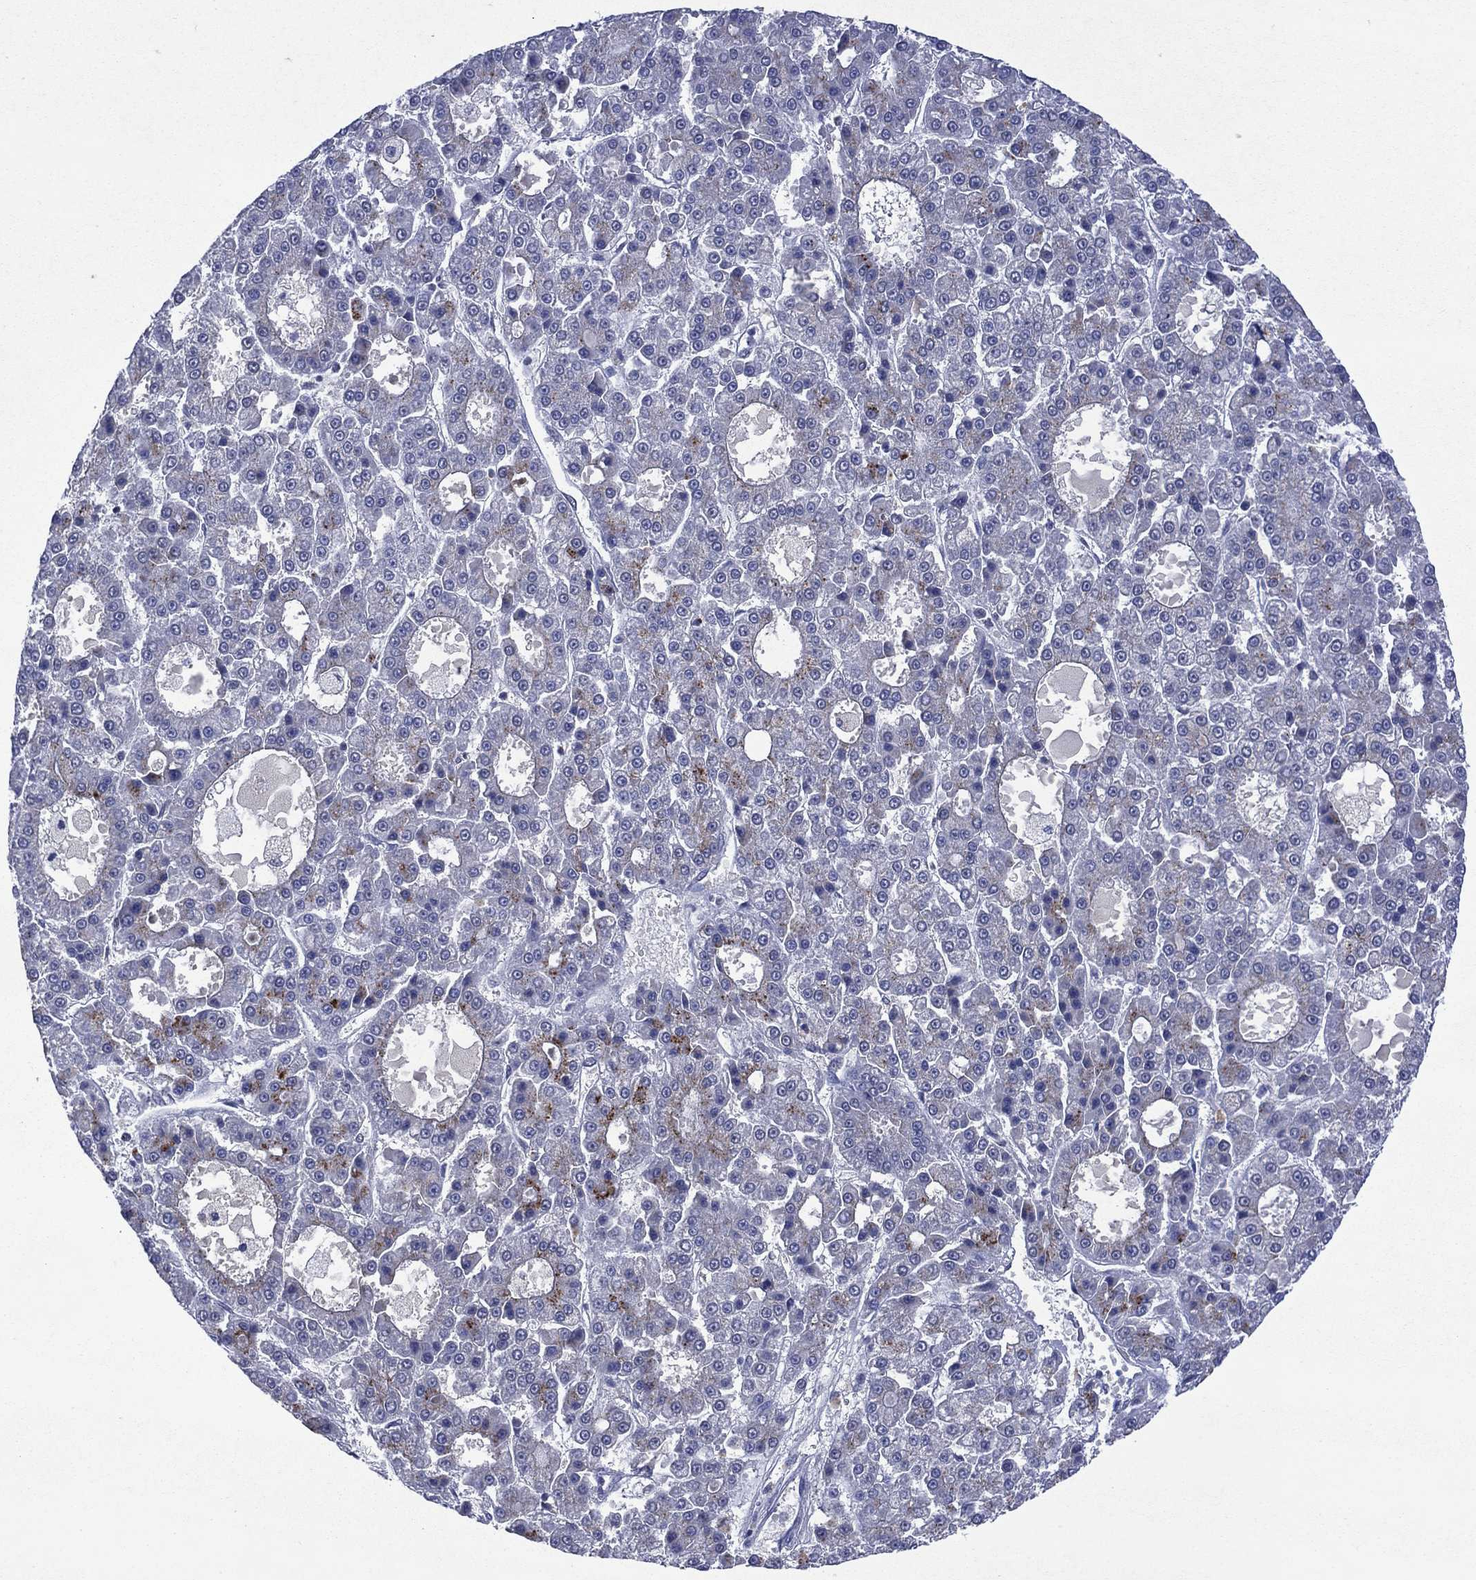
{"staining": {"intensity": "negative", "quantity": "none", "location": "none"}, "tissue": "liver cancer", "cell_type": "Tumor cells", "image_type": "cancer", "snomed": [{"axis": "morphology", "description": "Carcinoma, Hepatocellular, NOS"}, {"axis": "topography", "description": "Liver"}], "caption": "This image is of liver cancer (hepatocellular carcinoma) stained with immunohistochemistry to label a protein in brown with the nuclei are counter-stained blue. There is no positivity in tumor cells.", "gene": "ASB10", "patient": {"sex": "male", "age": 70}}